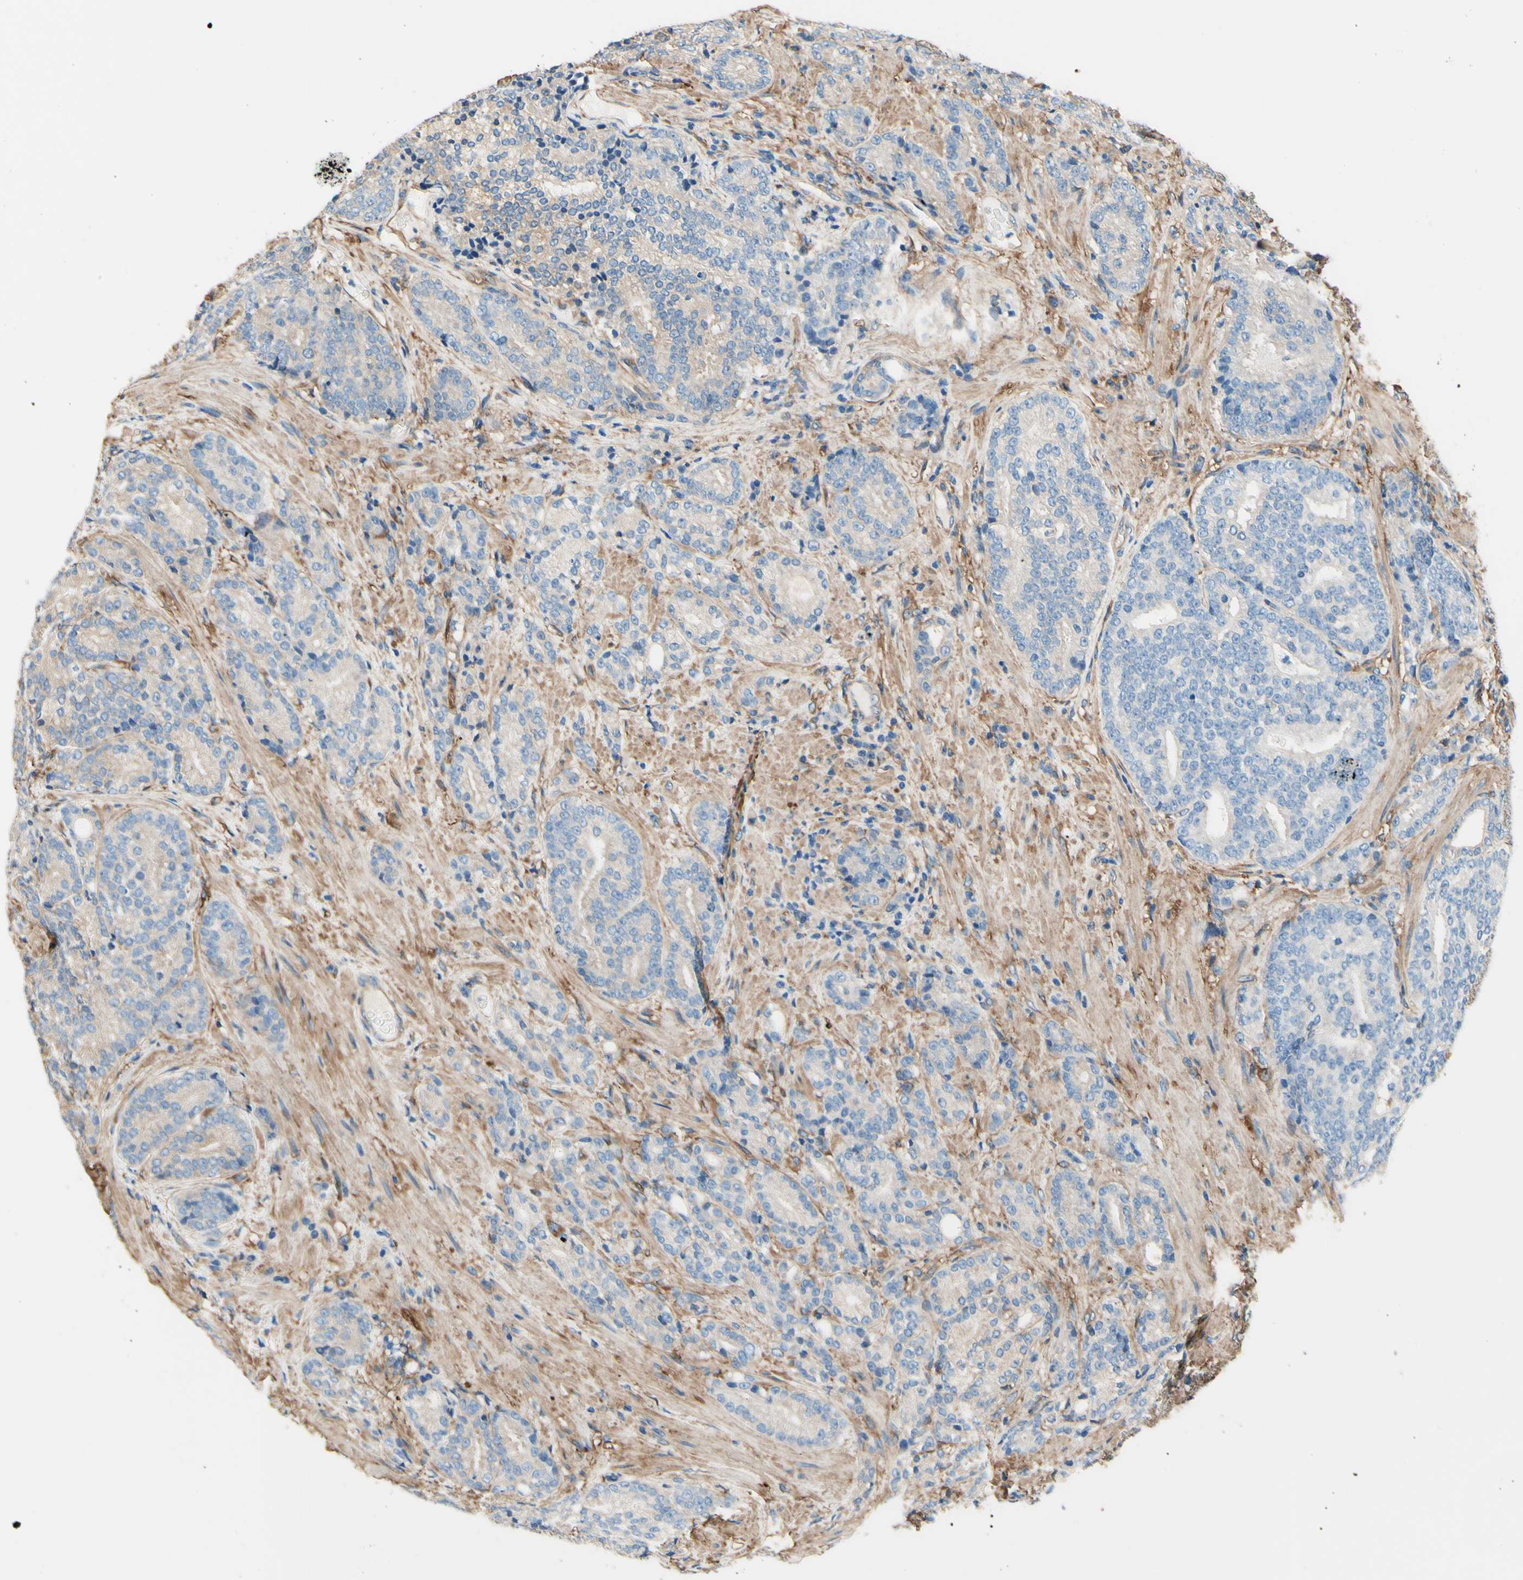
{"staining": {"intensity": "negative", "quantity": "none", "location": "none"}, "tissue": "prostate cancer", "cell_type": "Tumor cells", "image_type": "cancer", "snomed": [{"axis": "morphology", "description": "Adenocarcinoma, High grade"}, {"axis": "topography", "description": "Prostate"}], "caption": "IHC photomicrograph of neoplastic tissue: prostate cancer (adenocarcinoma (high-grade)) stained with DAB (3,3'-diaminobenzidine) reveals no significant protein positivity in tumor cells.", "gene": "DPYSL3", "patient": {"sex": "male", "age": 61}}